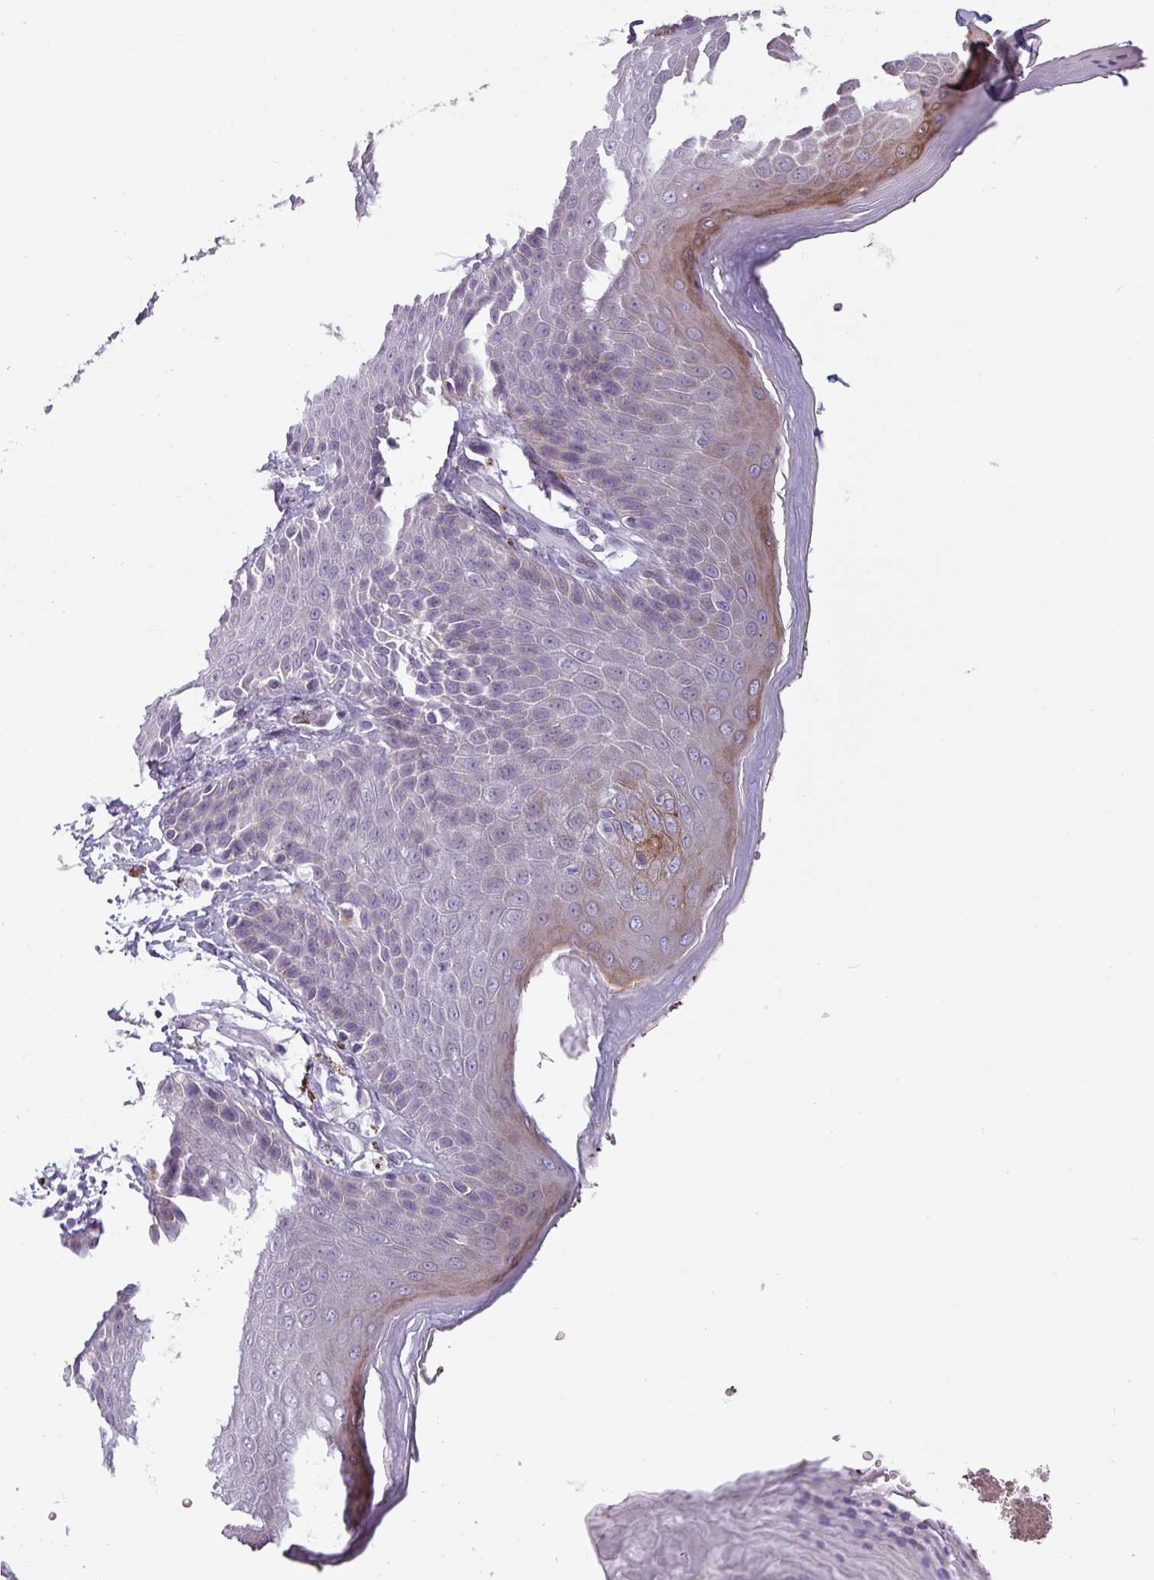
{"staining": {"intensity": "moderate", "quantity": "<25%", "location": "cytoplasmic/membranous"}, "tissue": "skin", "cell_type": "Epidermal cells", "image_type": "normal", "snomed": [{"axis": "morphology", "description": "Normal tissue, NOS"}, {"axis": "topography", "description": "Peripheral nerve tissue"}], "caption": "Skin stained with DAB immunohistochemistry (IHC) exhibits low levels of moderate cytoplasmic/membranous positivity in approximately <25% of epidermal cells.", "gene": "SLC26A9", "patient": {"sex": "male", "age": 51}}